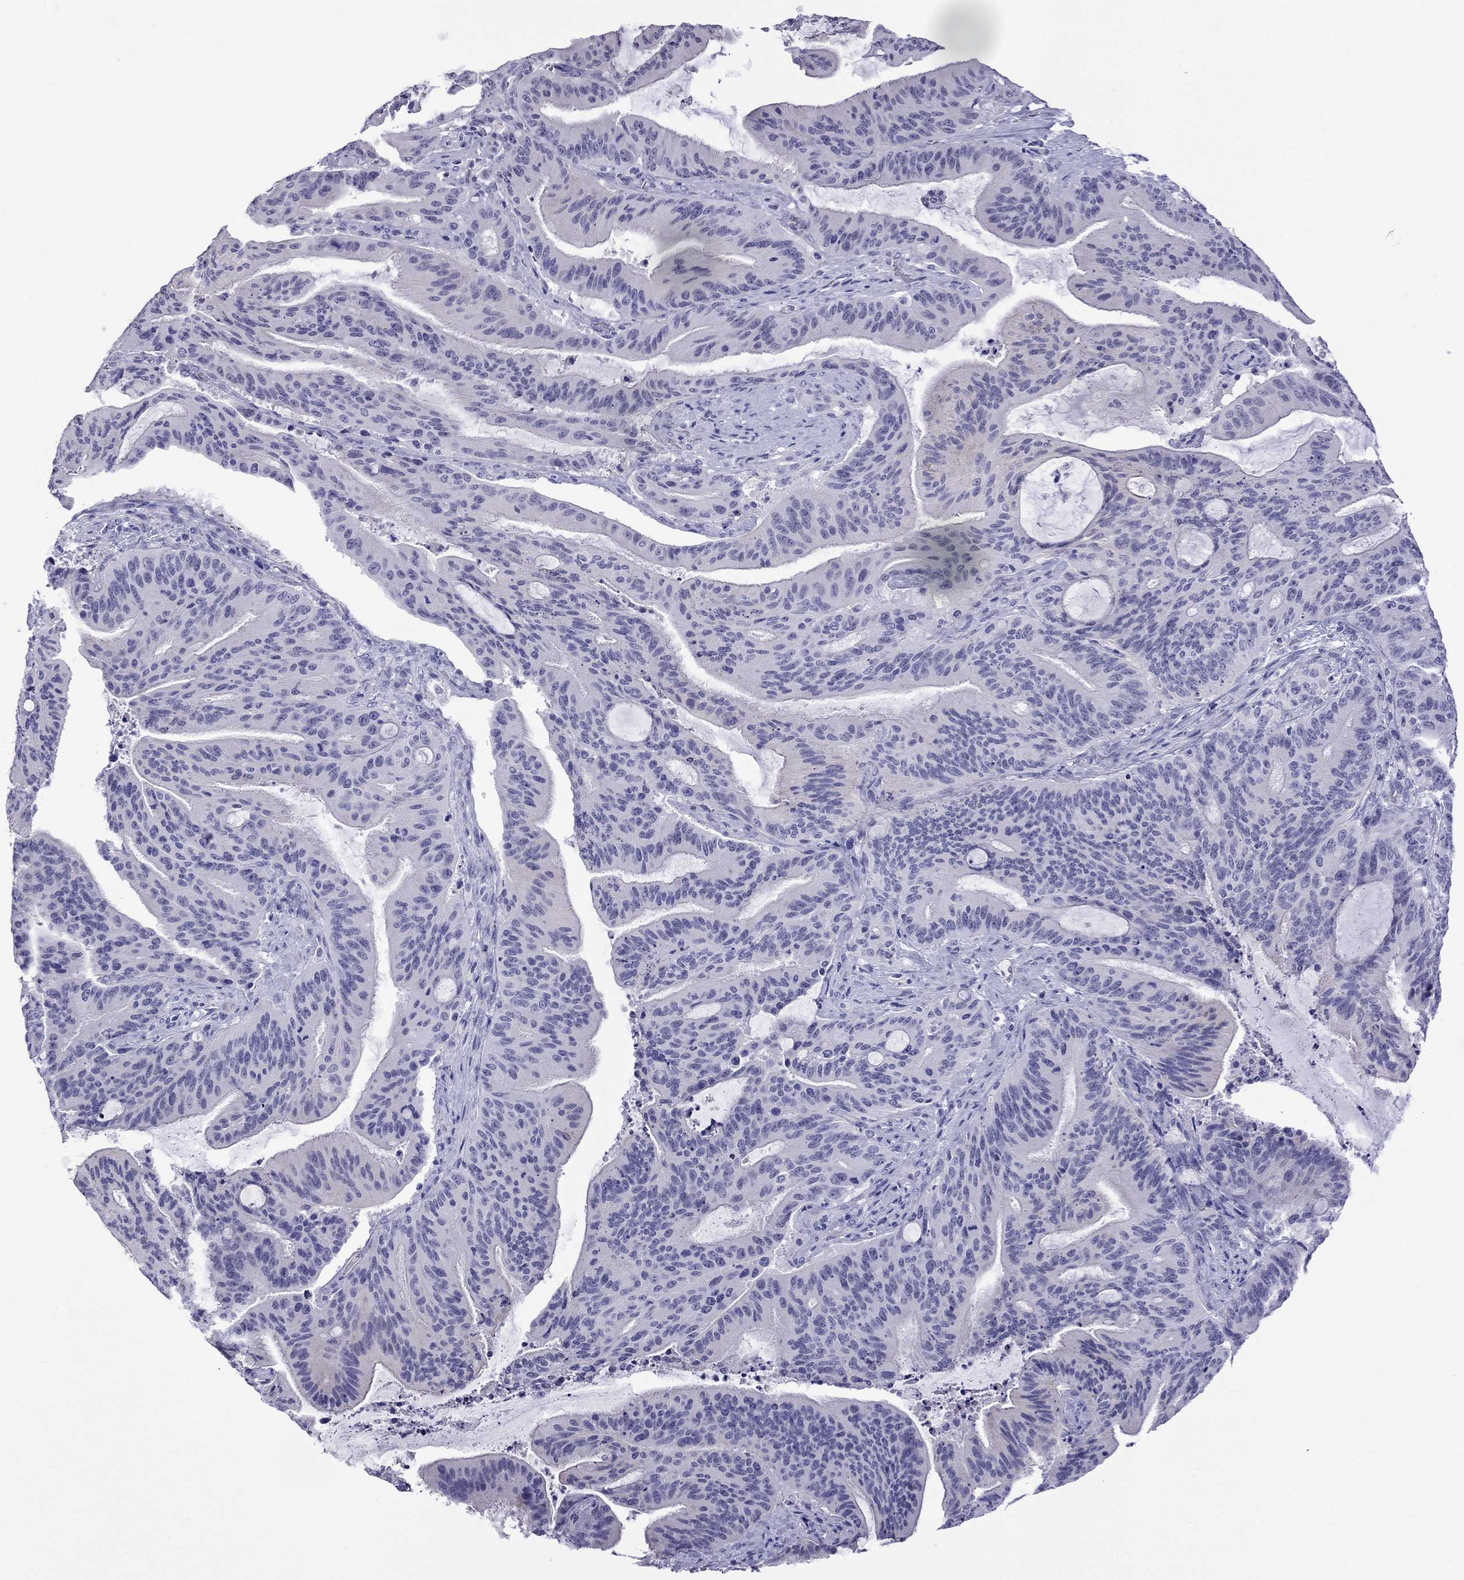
{"staining": {"intensity": "negative", "quantity": "none", "location": "none"}, "tissue": "liver cancer", "cell_type": "Tumor cells", "image_type": "cancer", "snomed": [{"axis": "morphology", "description": "Cholangiocarcinoma"}, {"axis": "topography", "description": "Liver"}], "caption": "Tumor cells show no significant protein positivity in liver cancer (cholangiocarcinoma). (Immunohistochemistry (ihc), brightfield microscopy, high magnification).", "gene": "MGP", "patient": {"sex": "female", "age": 73}}